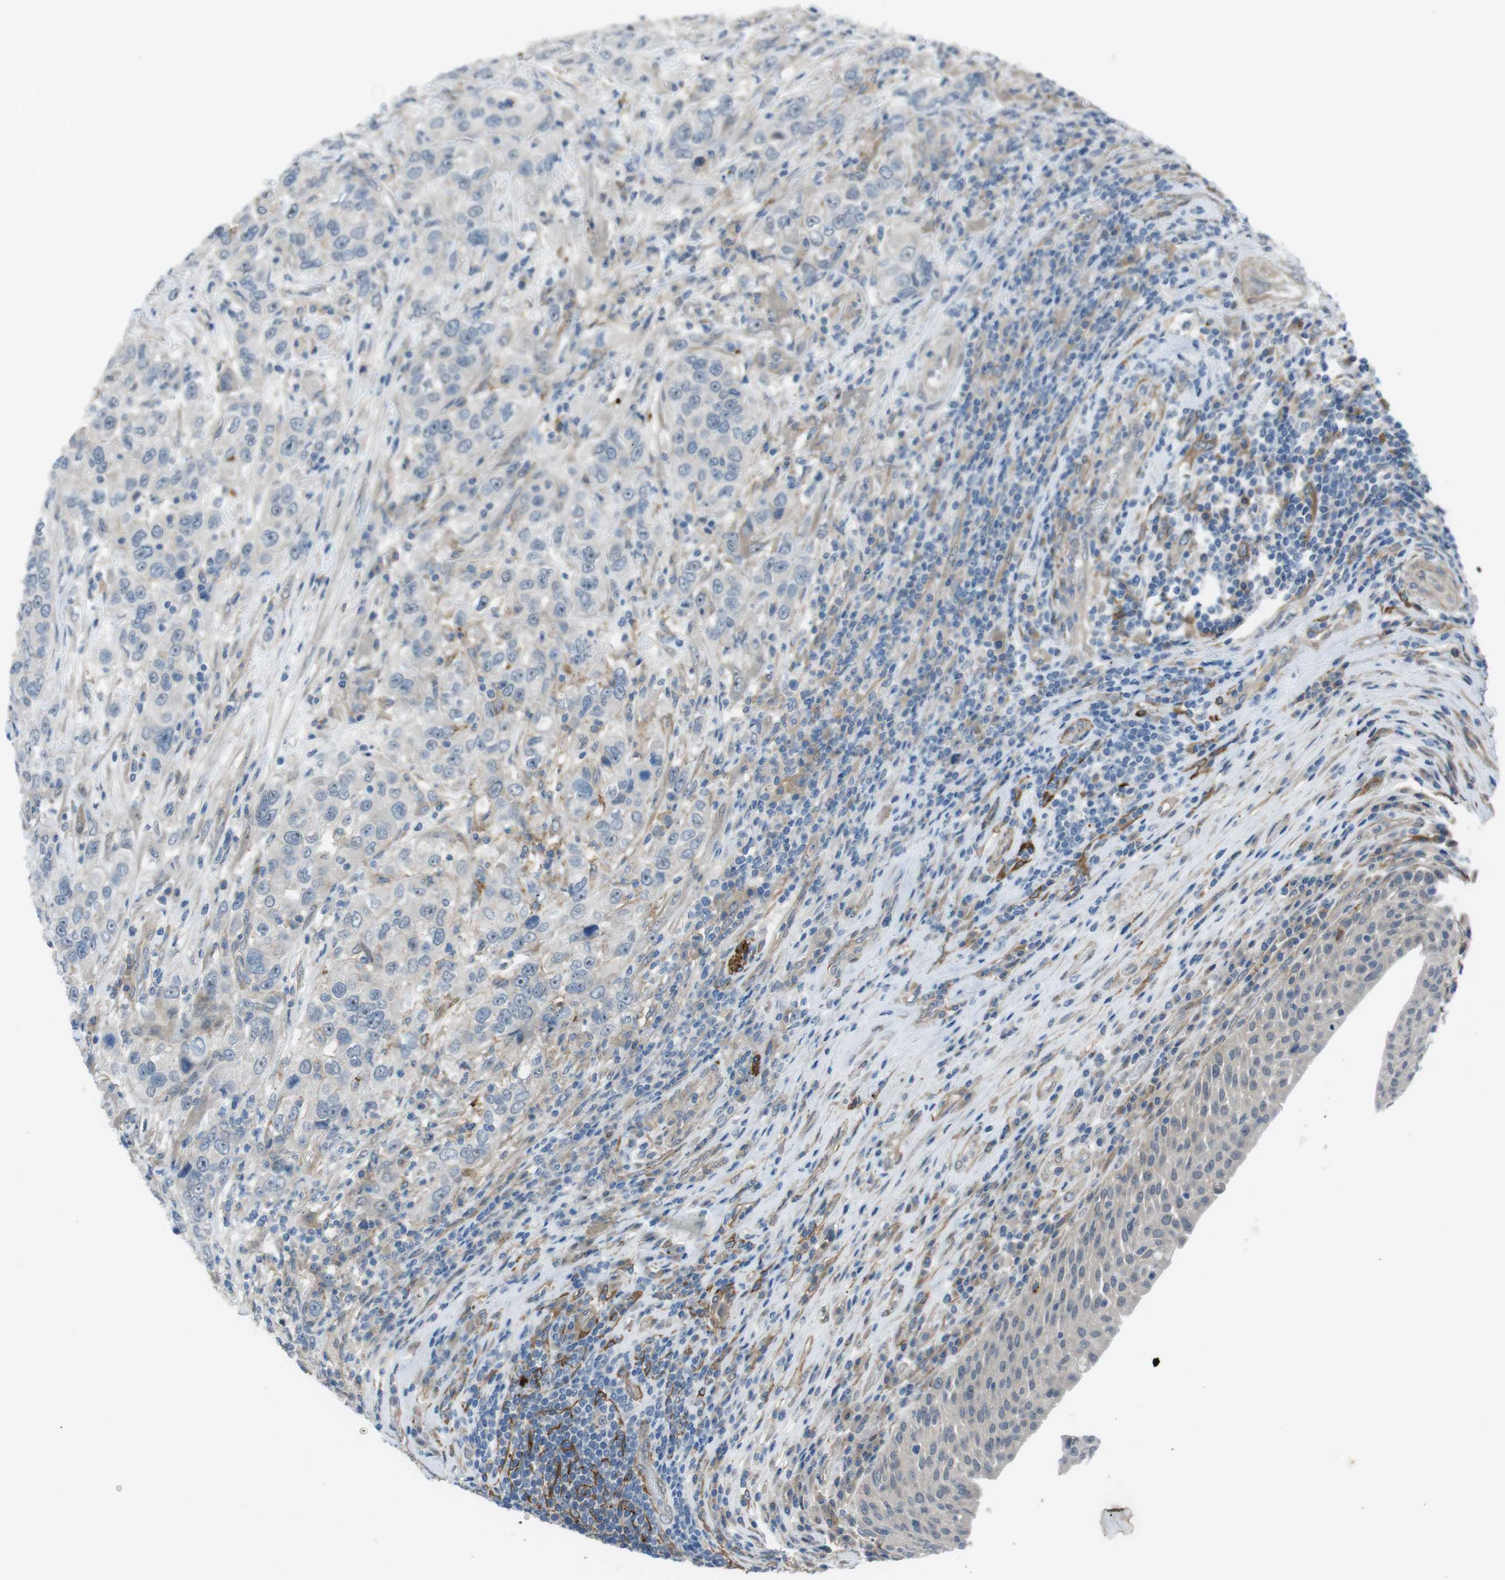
{"staining": {"intensity": "negative", "quantity": "none", "location": "none"}, "tissue": "urothelial cancer", "cell_type": "Tumor cells", "image_type": "cancer", "snomed": [{"axis": "morphology", "description": "Urothelial carcinoma, High grade"}, {"axis": "topography", "description": "Urinary bladder"}], "caption": "High power microscopy image of an immunohistochemistry (IHC) histopathology image of urothelial carcinoma (high-grade), revealing no significant staining in tumor cells.", "gene": "ANK2", "patient": {"sex": "female", "age": 80}}